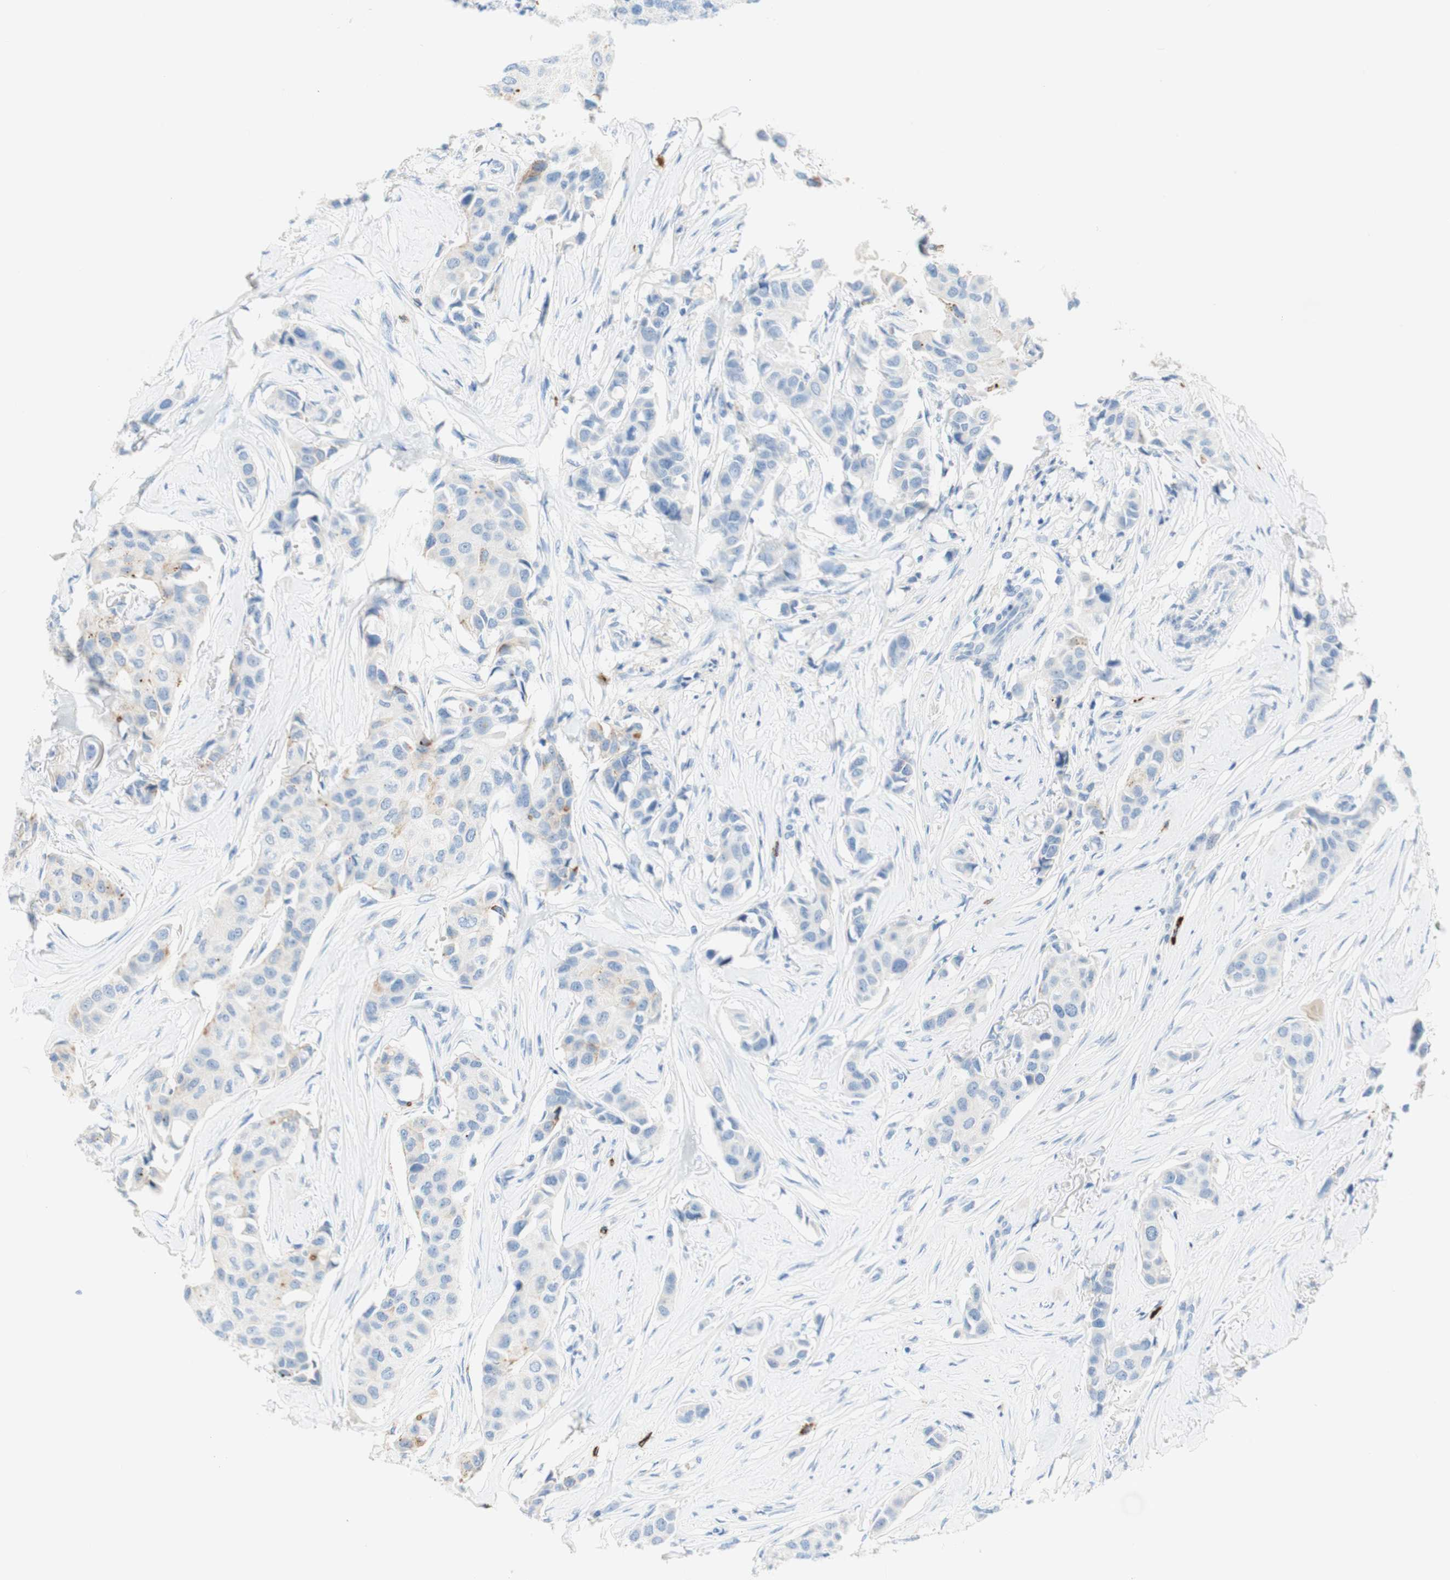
{"staining": {"intensity": "weak", "quantity": "<25%", "location": "cytoplasmic/membranous"}, "tissue": "breast cancer", "cell_type": "Tumor cells", "image_type": "cancer", "snomed": [{"axis": "morphology", "description": "Duct carcinoma"}, {"axis": "topography", "description": "Breast"}], "caption": "An IHC micrograph of breast cancer (intraductal carcinoma) is shown. There is no staining in tumor cells of breast cancer (intraductal carcinoma).", "gene": "CEACAM1", "patient": {"sex": "female", "age": 80}}